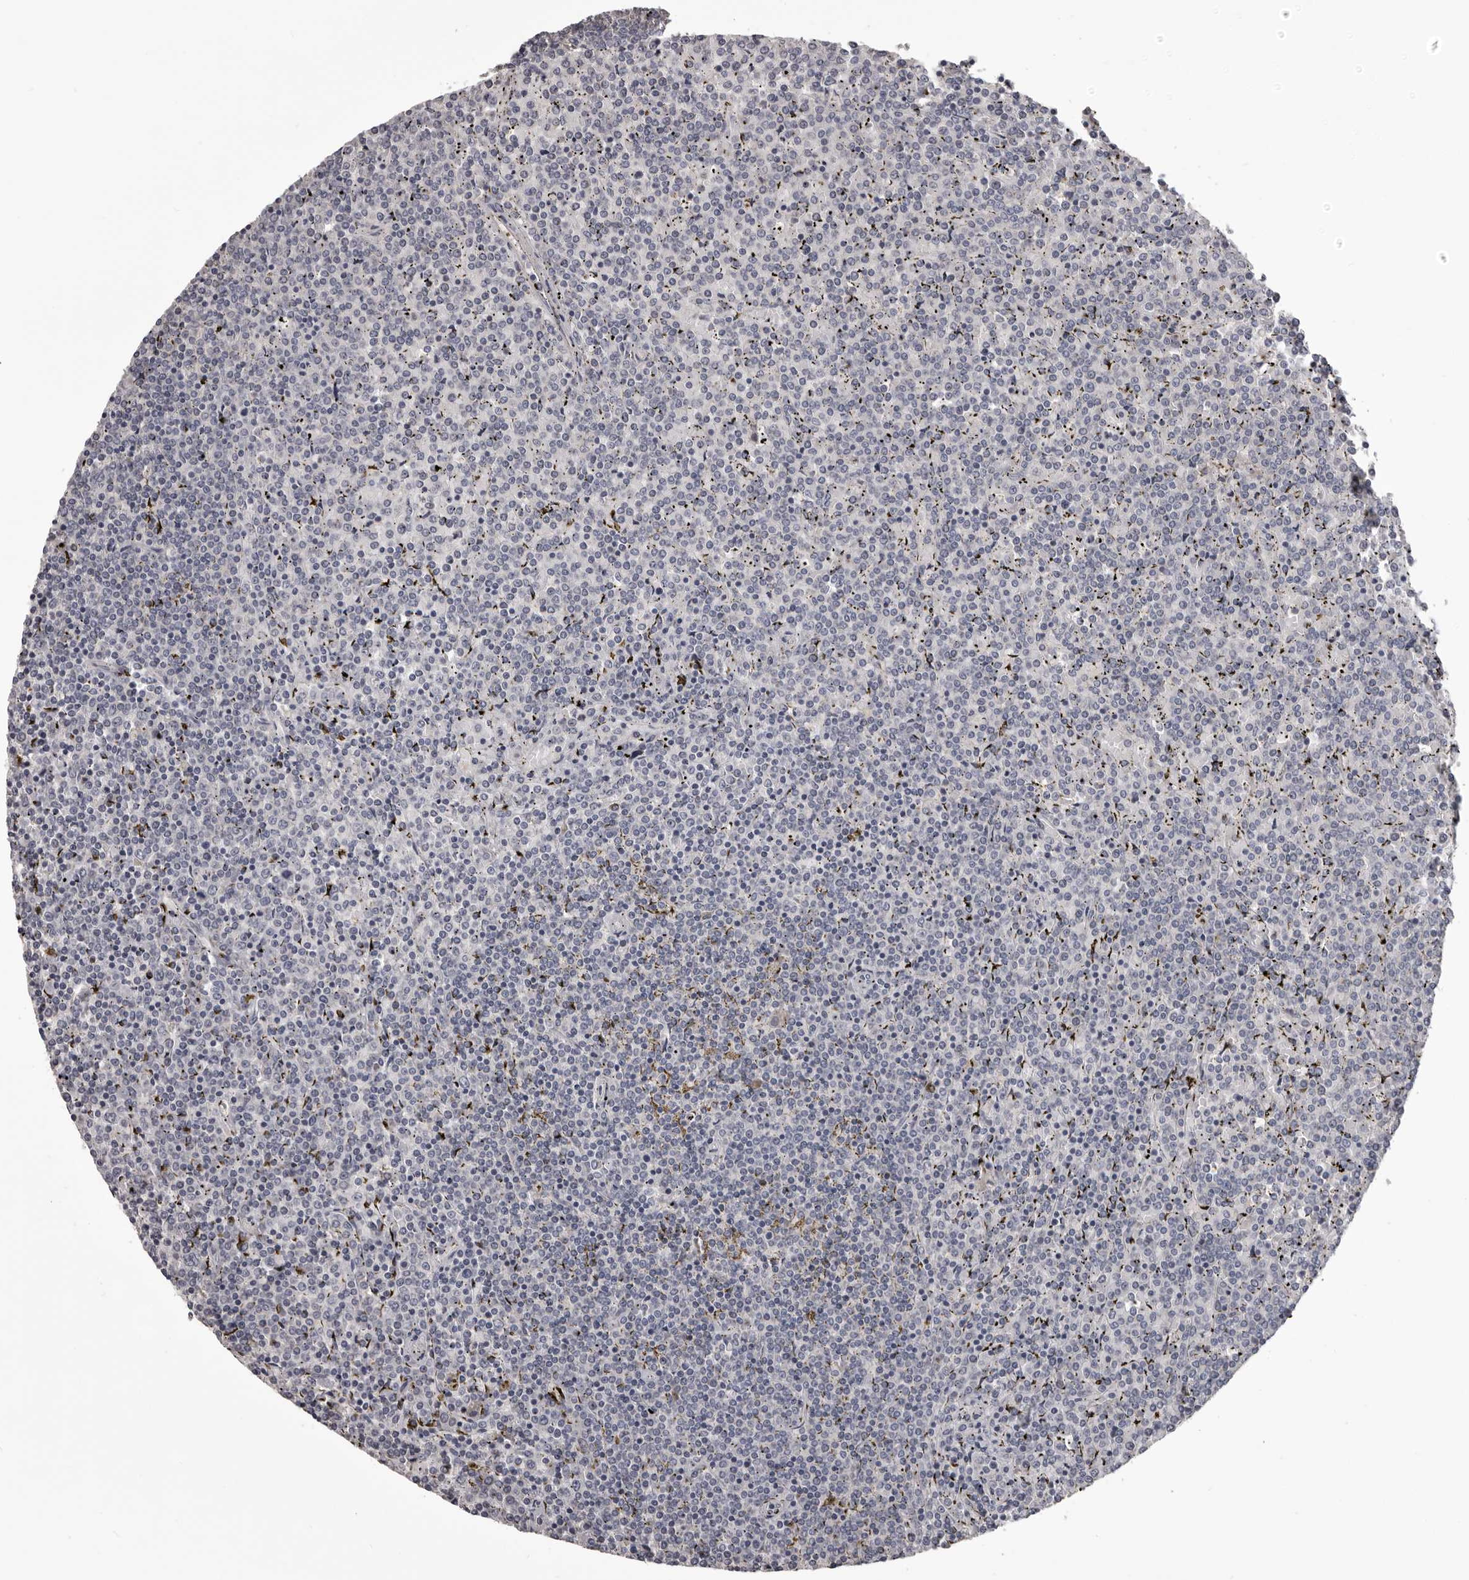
{"staining": {"intensity": "negative", "quantity": "none", "location": "none"}, "tissue": "lymphoma", "cell_type": "Tumor cells", "image_type": "cancer", "snomed": [{"axis": "morphology", "description": "Malignant lymphoma, non-Hodgkin's type, Low grade"}, {"axis": "topography", "description": "Spleen"}], "caption": "Tumor cells show no significant staining in low-grade malignant lymphoma, non-Hodgkin's type.", "gene": "LPAR6", "patient": {"sex": "female", "age": 19}}